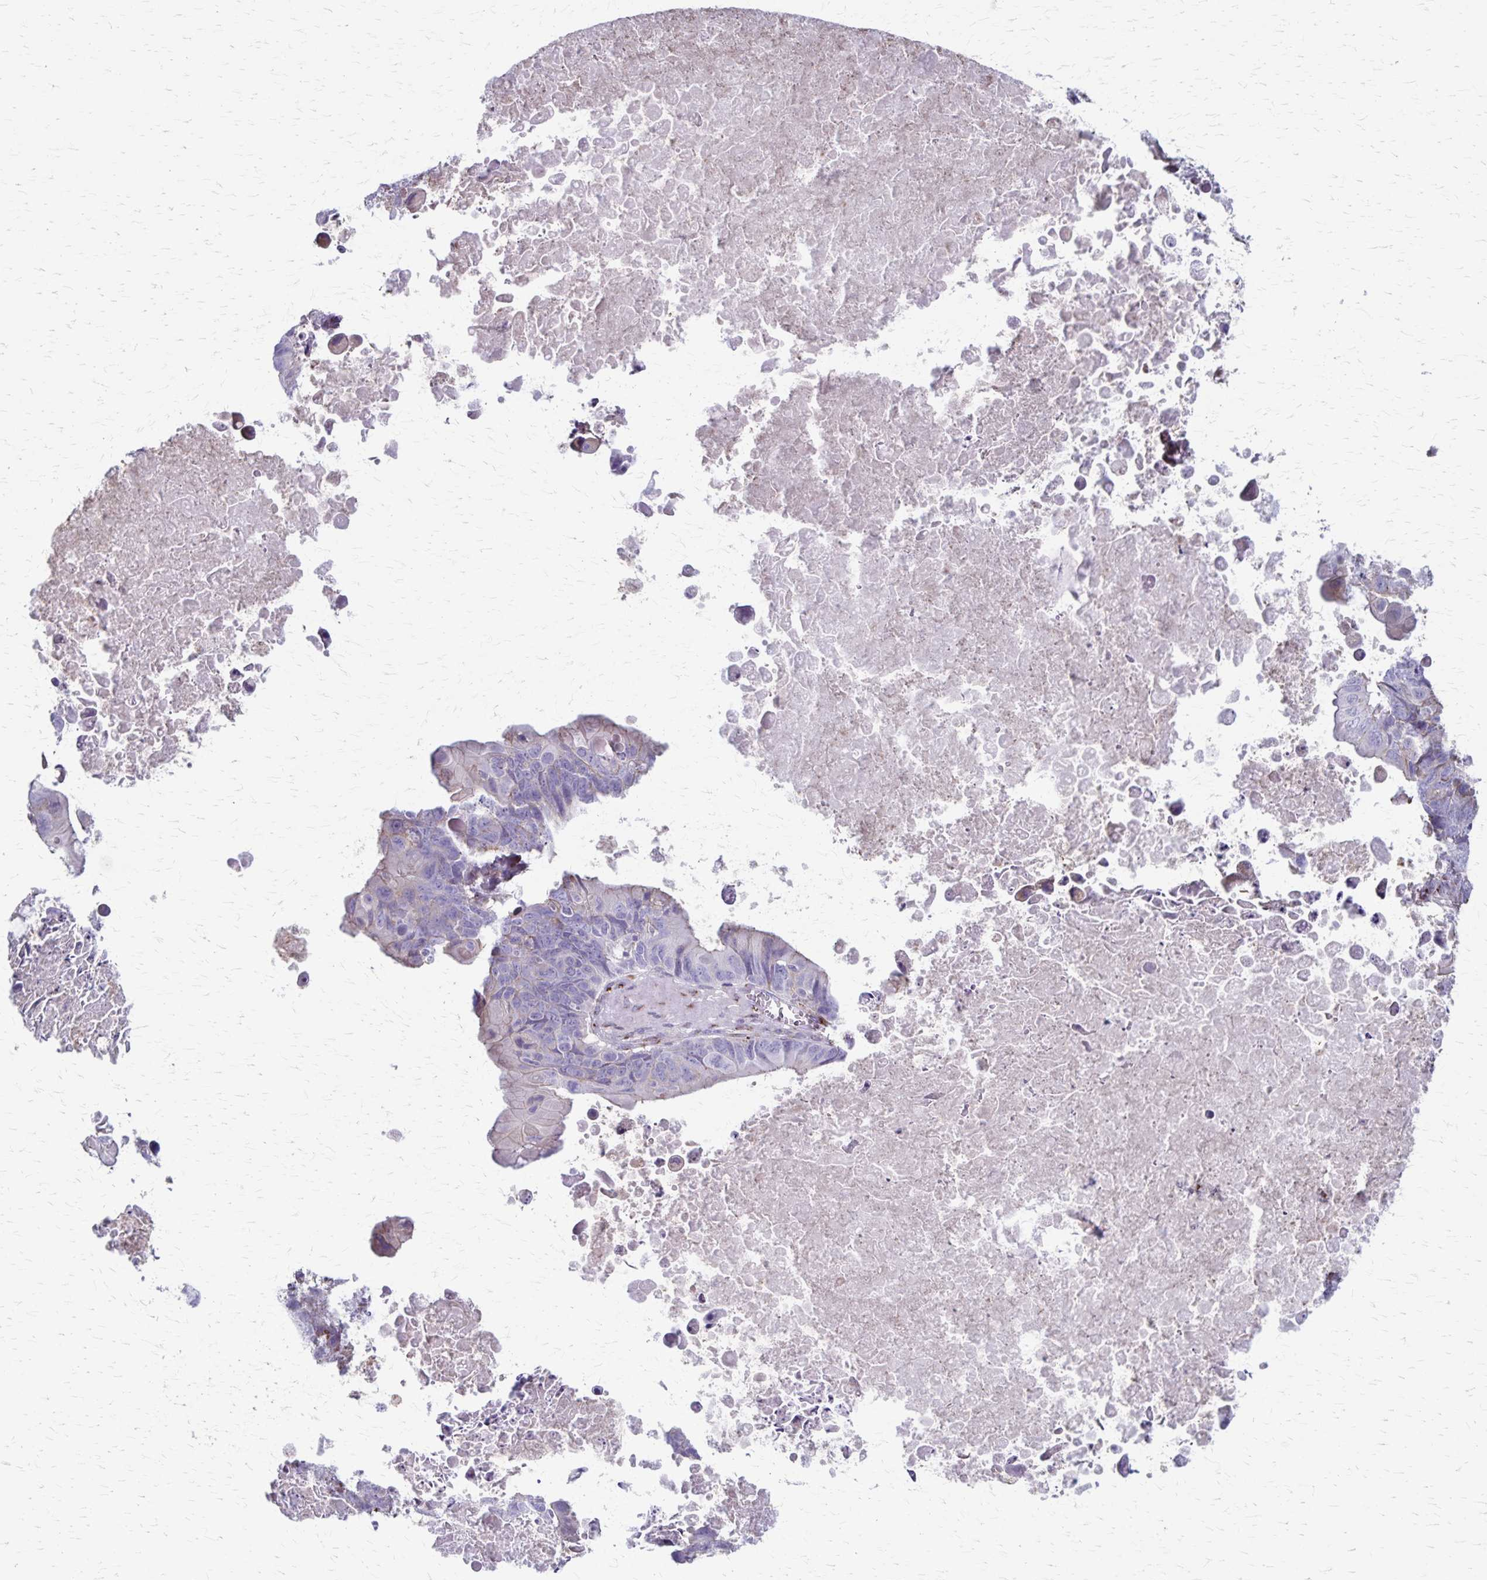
{"staining": {"intensity": "negative", "quantity": "none", "location": "none"}, "tissue": "ovarian cancer", "cell_type": "Tumor cells", "image_type": "cancer", "snomed": [{"axis": "morphology", "description": "Cystadenocarcinoma, mucinous, NOS"}, {"axis": "topography", "description": "Ovary"}], "caption": "Tumor cells are negative for protein expression in human ovarian mucinous cystadenocarcinoma. (Brightfield microscopy of DAB immunohistochemistry (IHC) at high magnification).", "gene": "MCFD2", "patient": {"sex": "female", "age": 64}}